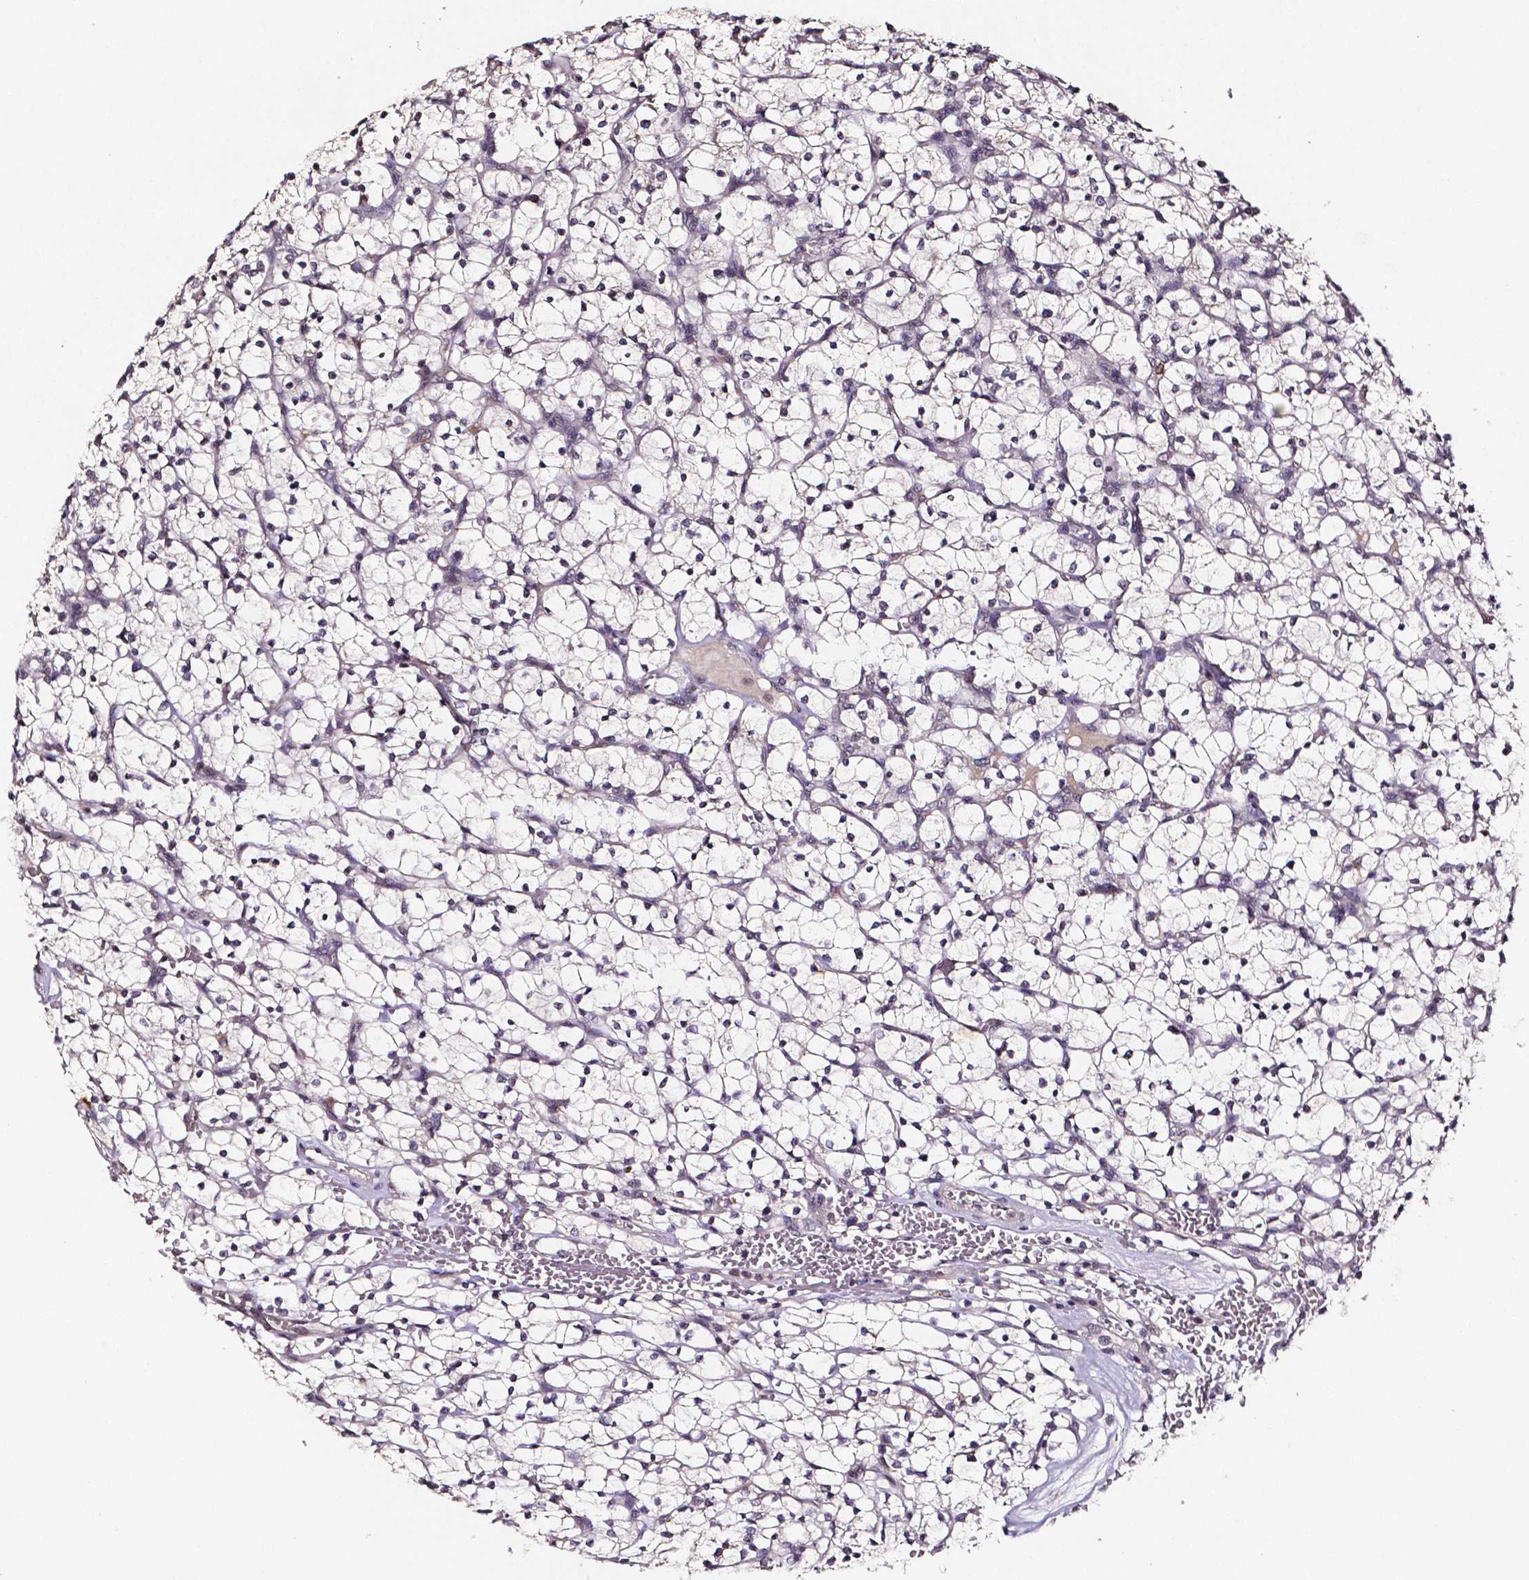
{"staining": {"intensity": "negative", "quantity": "none", "location": "none"}, "tissue": "renal cancer", "cell_type": "Tumor cells", "image_type": "cancer", "snomed": [{"axis": "morphology", "description": "Adenocarcinoma, NOS"}, {"axis": "topography", "description": "Kidney"}], "caption": "A histopathology image of human adenocarcinoma (renal) is negative for staining in tumor cells.", "gene": "NRGN", "patient": {"sex": "female", "age": 64}}